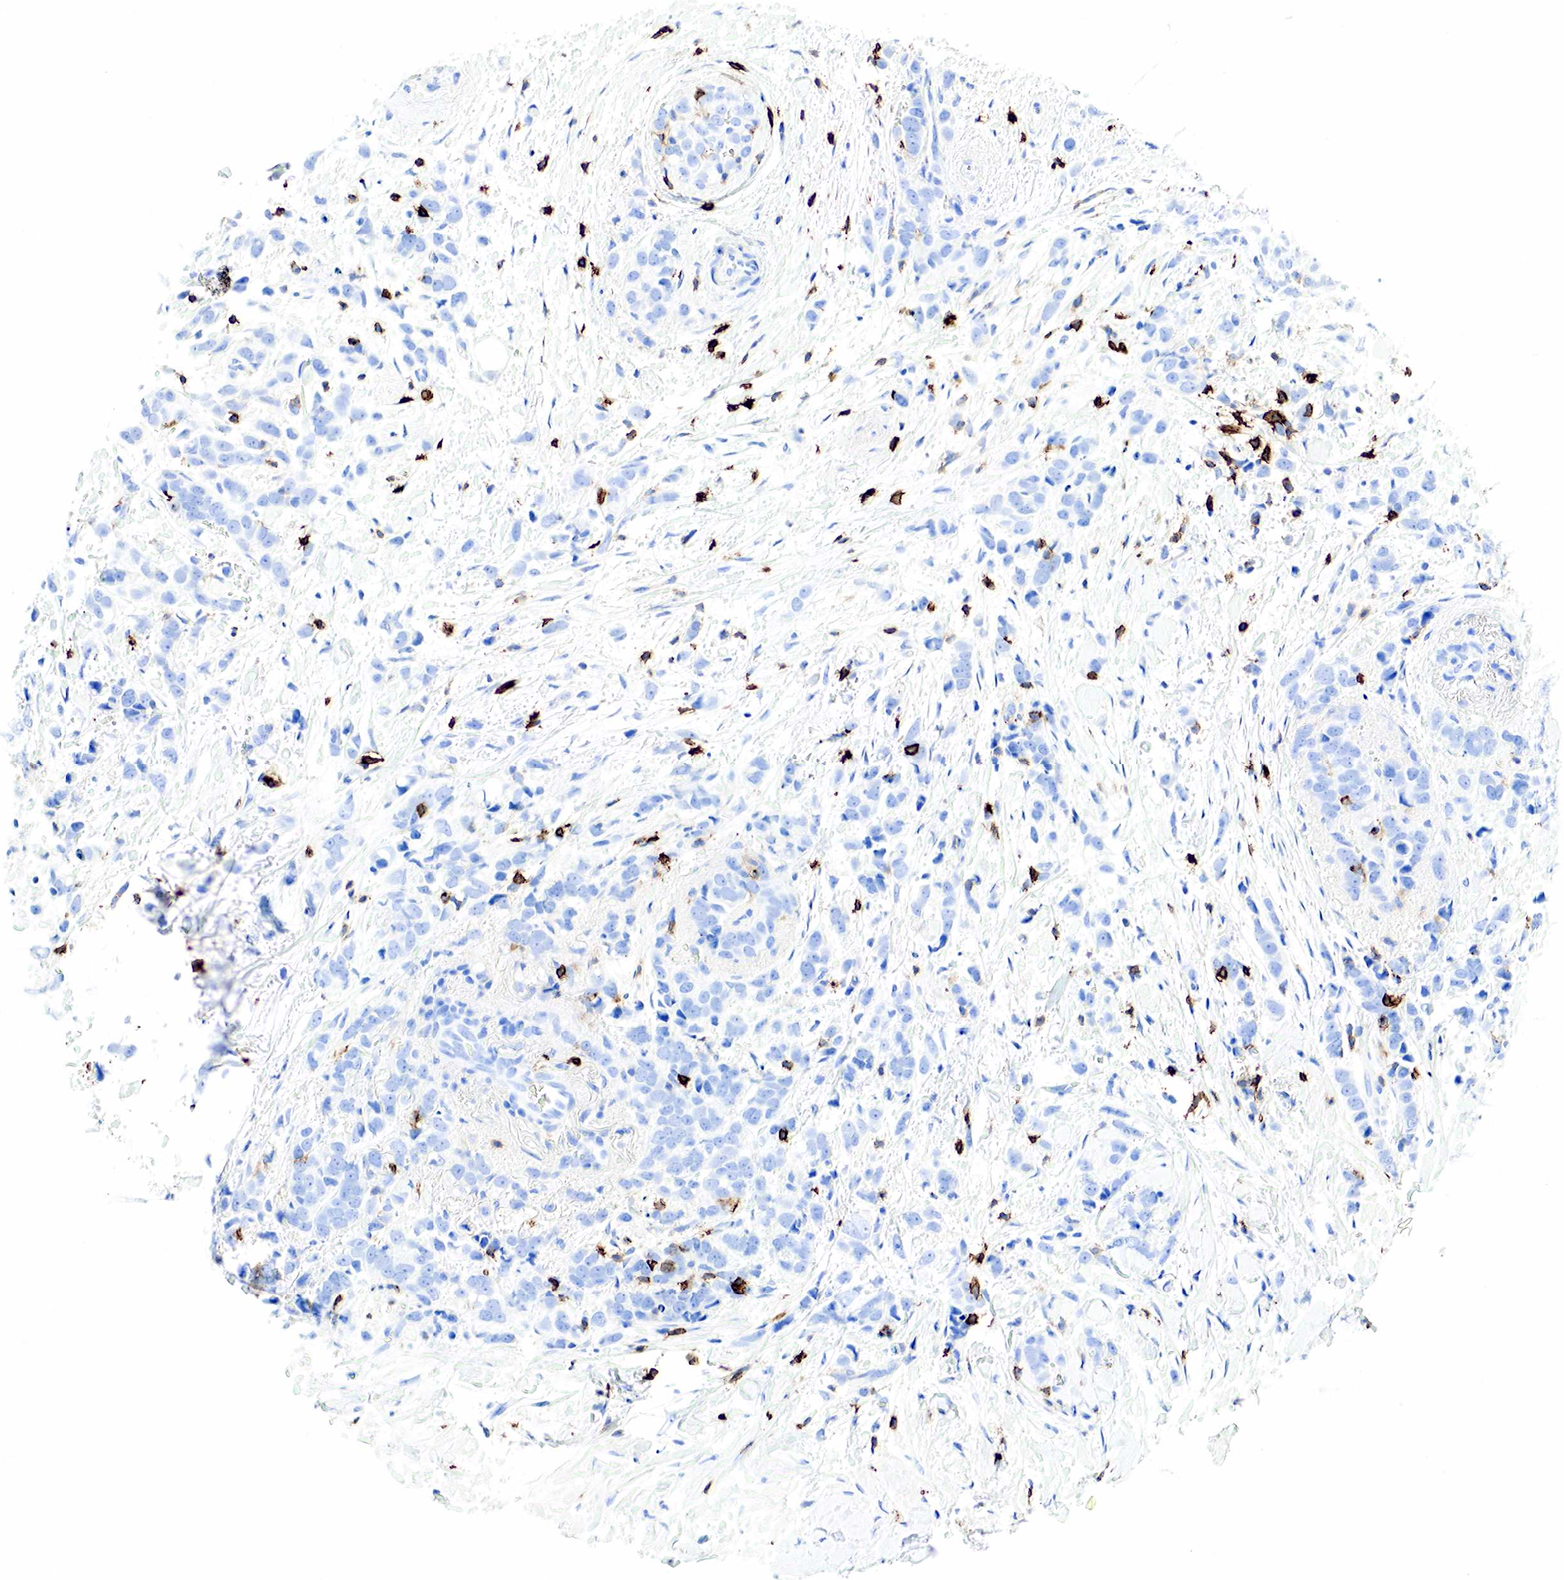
{"staining": {"intensity": "negative", "quantity": "none", "location": "none"}, "tissue": "breast cancer", "cell_type": "Tumor cells", "image_type": "cancer", "snomed": [{"axis": "morphology", "description": "Lobular carcinoma"}, {"axis": "topography", "description": "Breast"}], "caption": "An image of breast cancer stained for a protein displays no brown staining in tumor cells.", "gene": "PTPRC", "patient": {"sex": "female", "age": 57}}